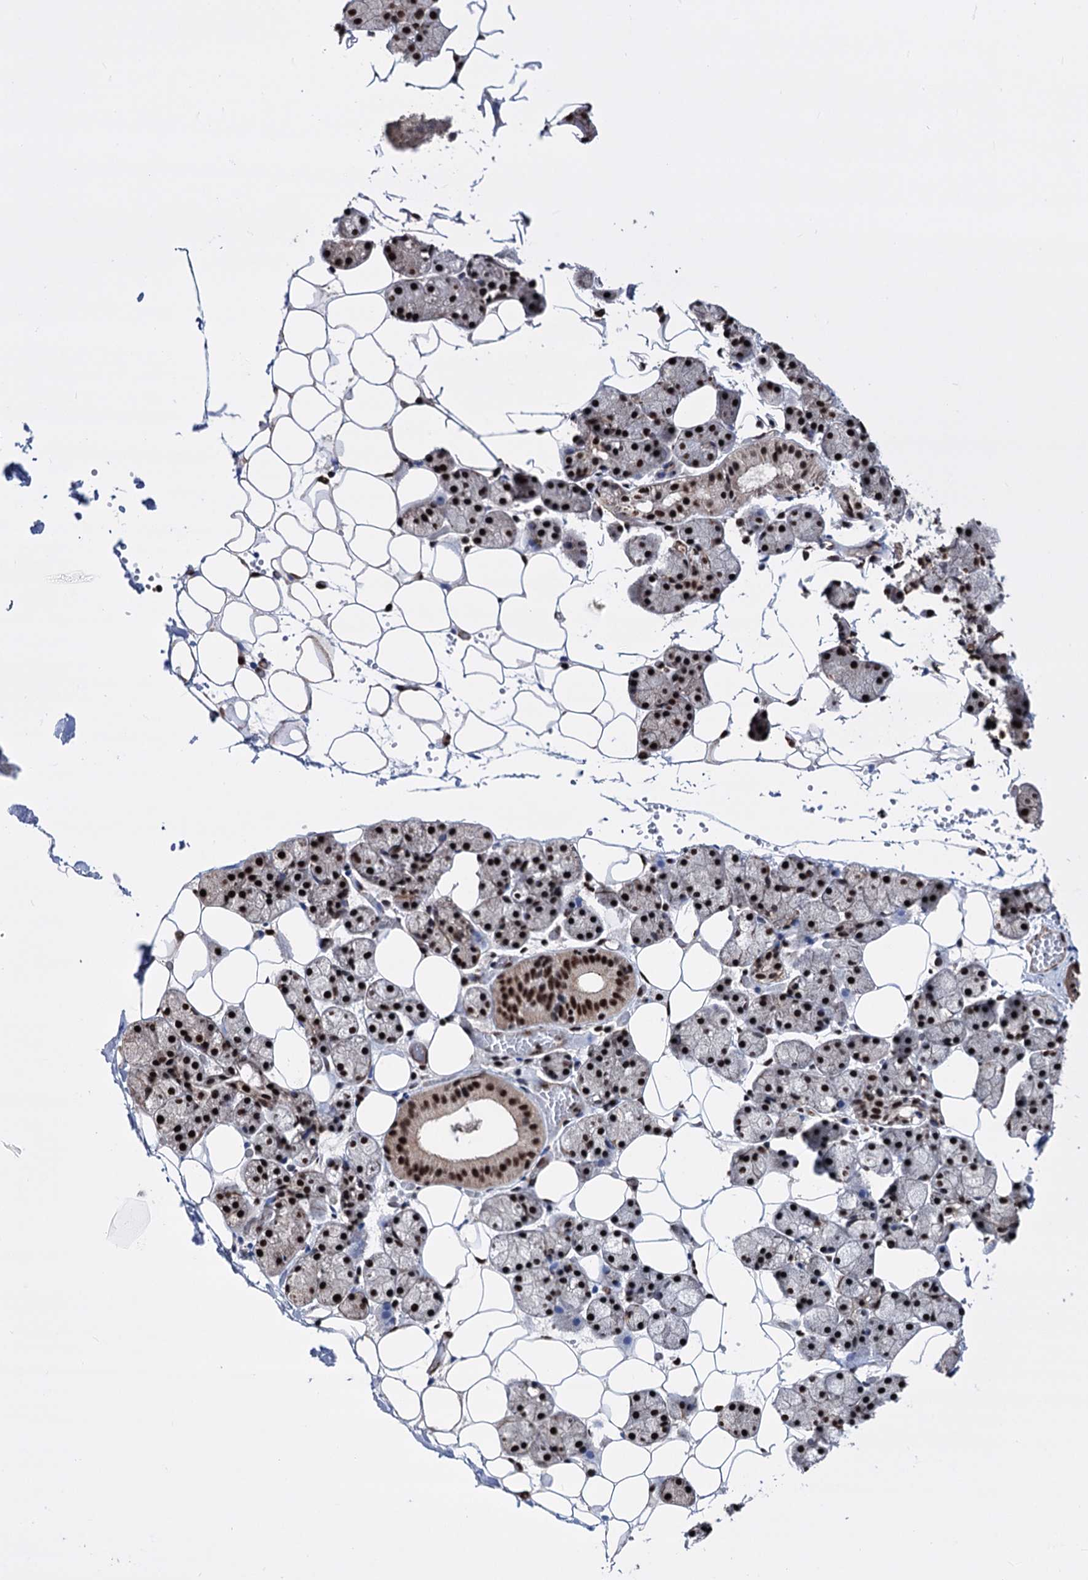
{"staining": {"intensity": "strong", "quantity": ">75%", "location": "nuclear"}, "tissue": "salivary gland", "cell_type": "Glandular cells", "image_type": "normal", "snomed": [{"axis": "morphology", "description": "Normal tissue, NOS"}, {"axis": "topography", "description": "Salivary gland"}], "caption": "Protein expression analysis of benign salivary gland demonstrates strong nuclear positivity in about >75% of glandular cells.", "gene": "CHMP7", "patient": {"sex": "female", "age": 33}}